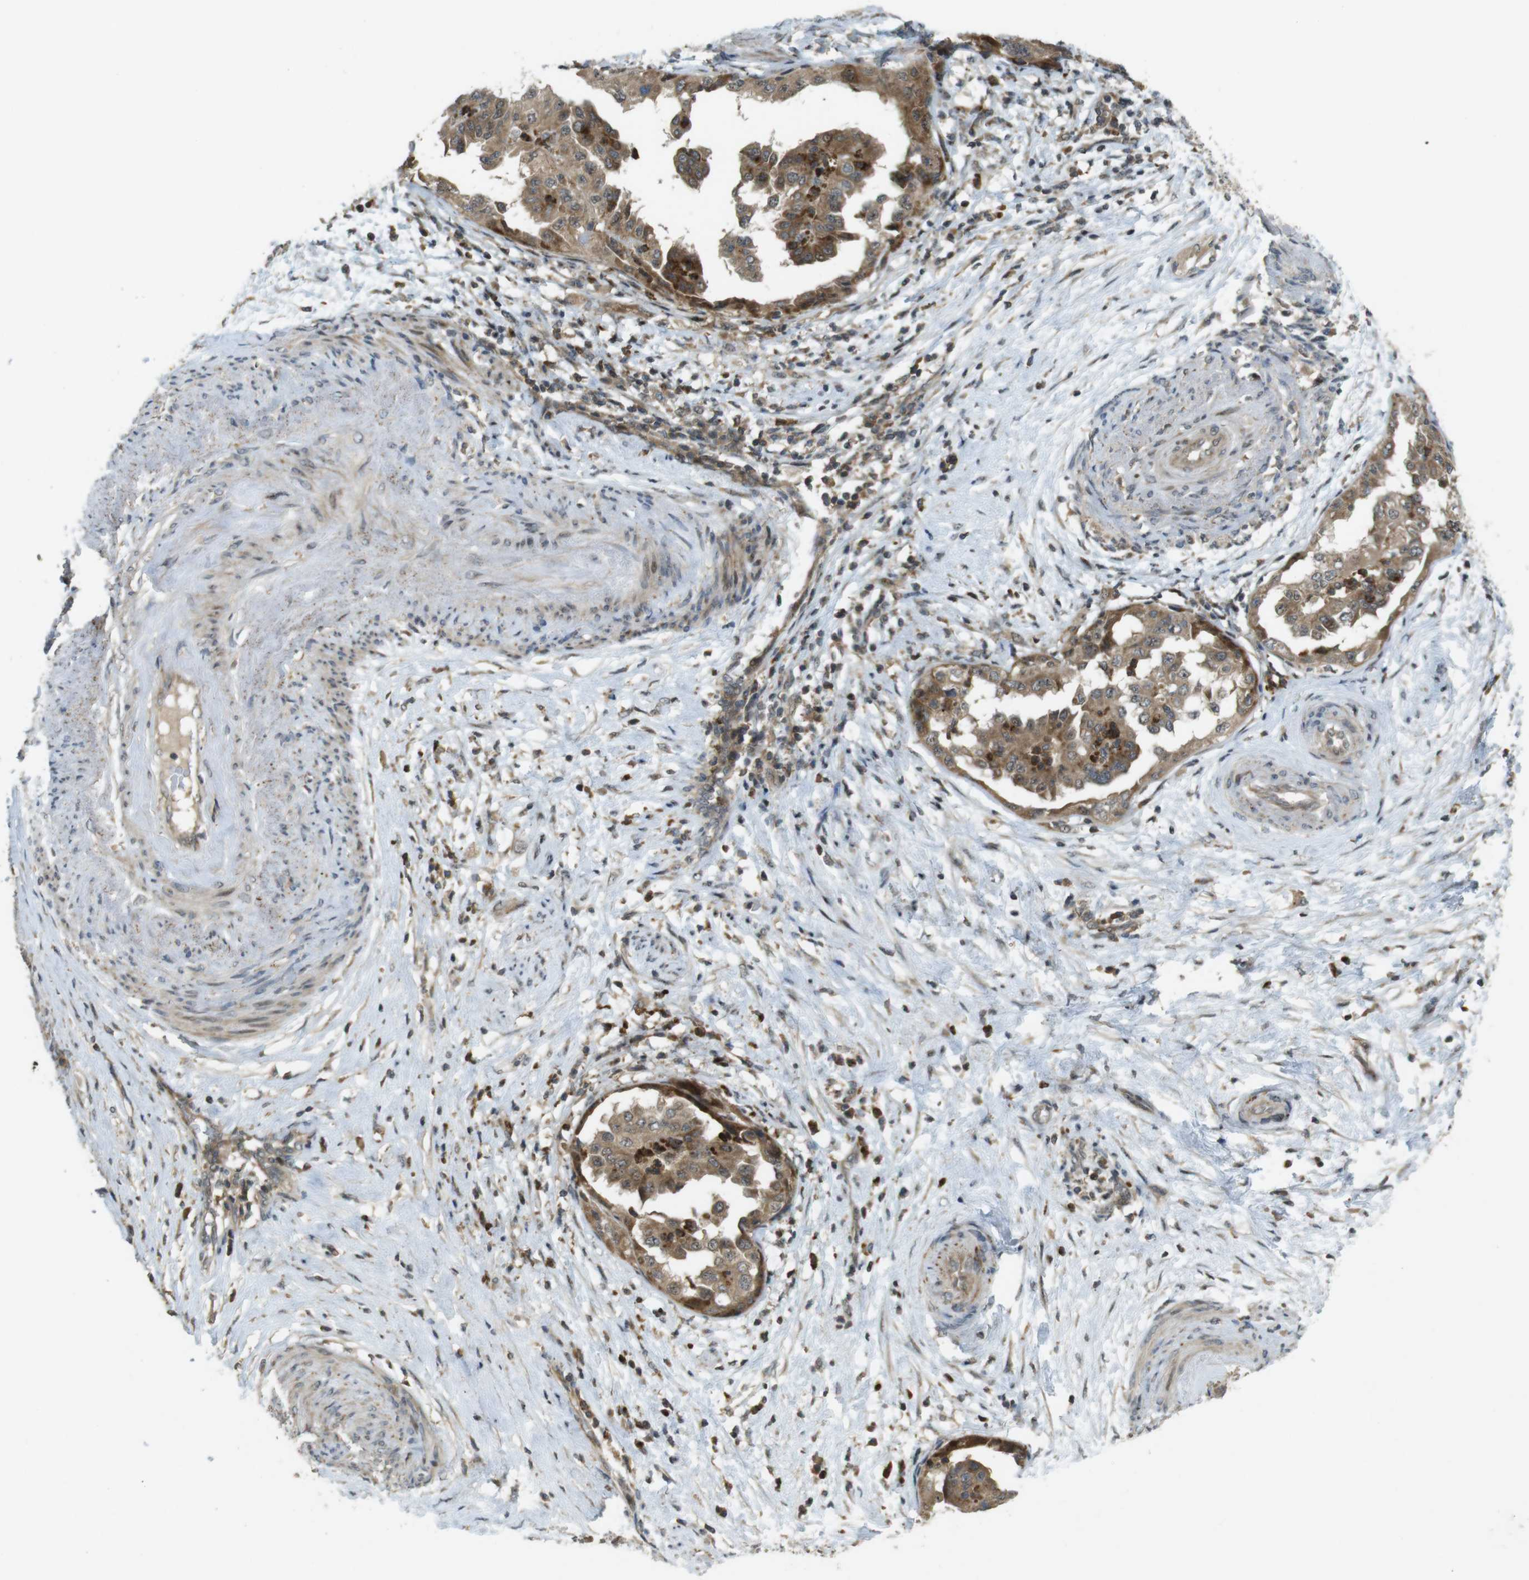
{"staining": {"intensity": "moderate", "quantity": ">75%", "location": "cytoplasmic/membranous,nuclear"}, "tissue": "endometrial cancer", "cell_type": "Tumor cells", "image_type": "cancer", "snomed": [{"axis": "morphology", "description": "Adenocarcinoma, NOS"}, {"axis": "topography", "description": "Endometrium"}], "caption": "Protein expression analysis of human adenocarcinoma (endometrial) reveals moderate cytoplasmic/membranous and nuclear staining in about >75% of tumor cells.", "gene": "TMX3", "patient": {"sex": "female", "age": 85}}